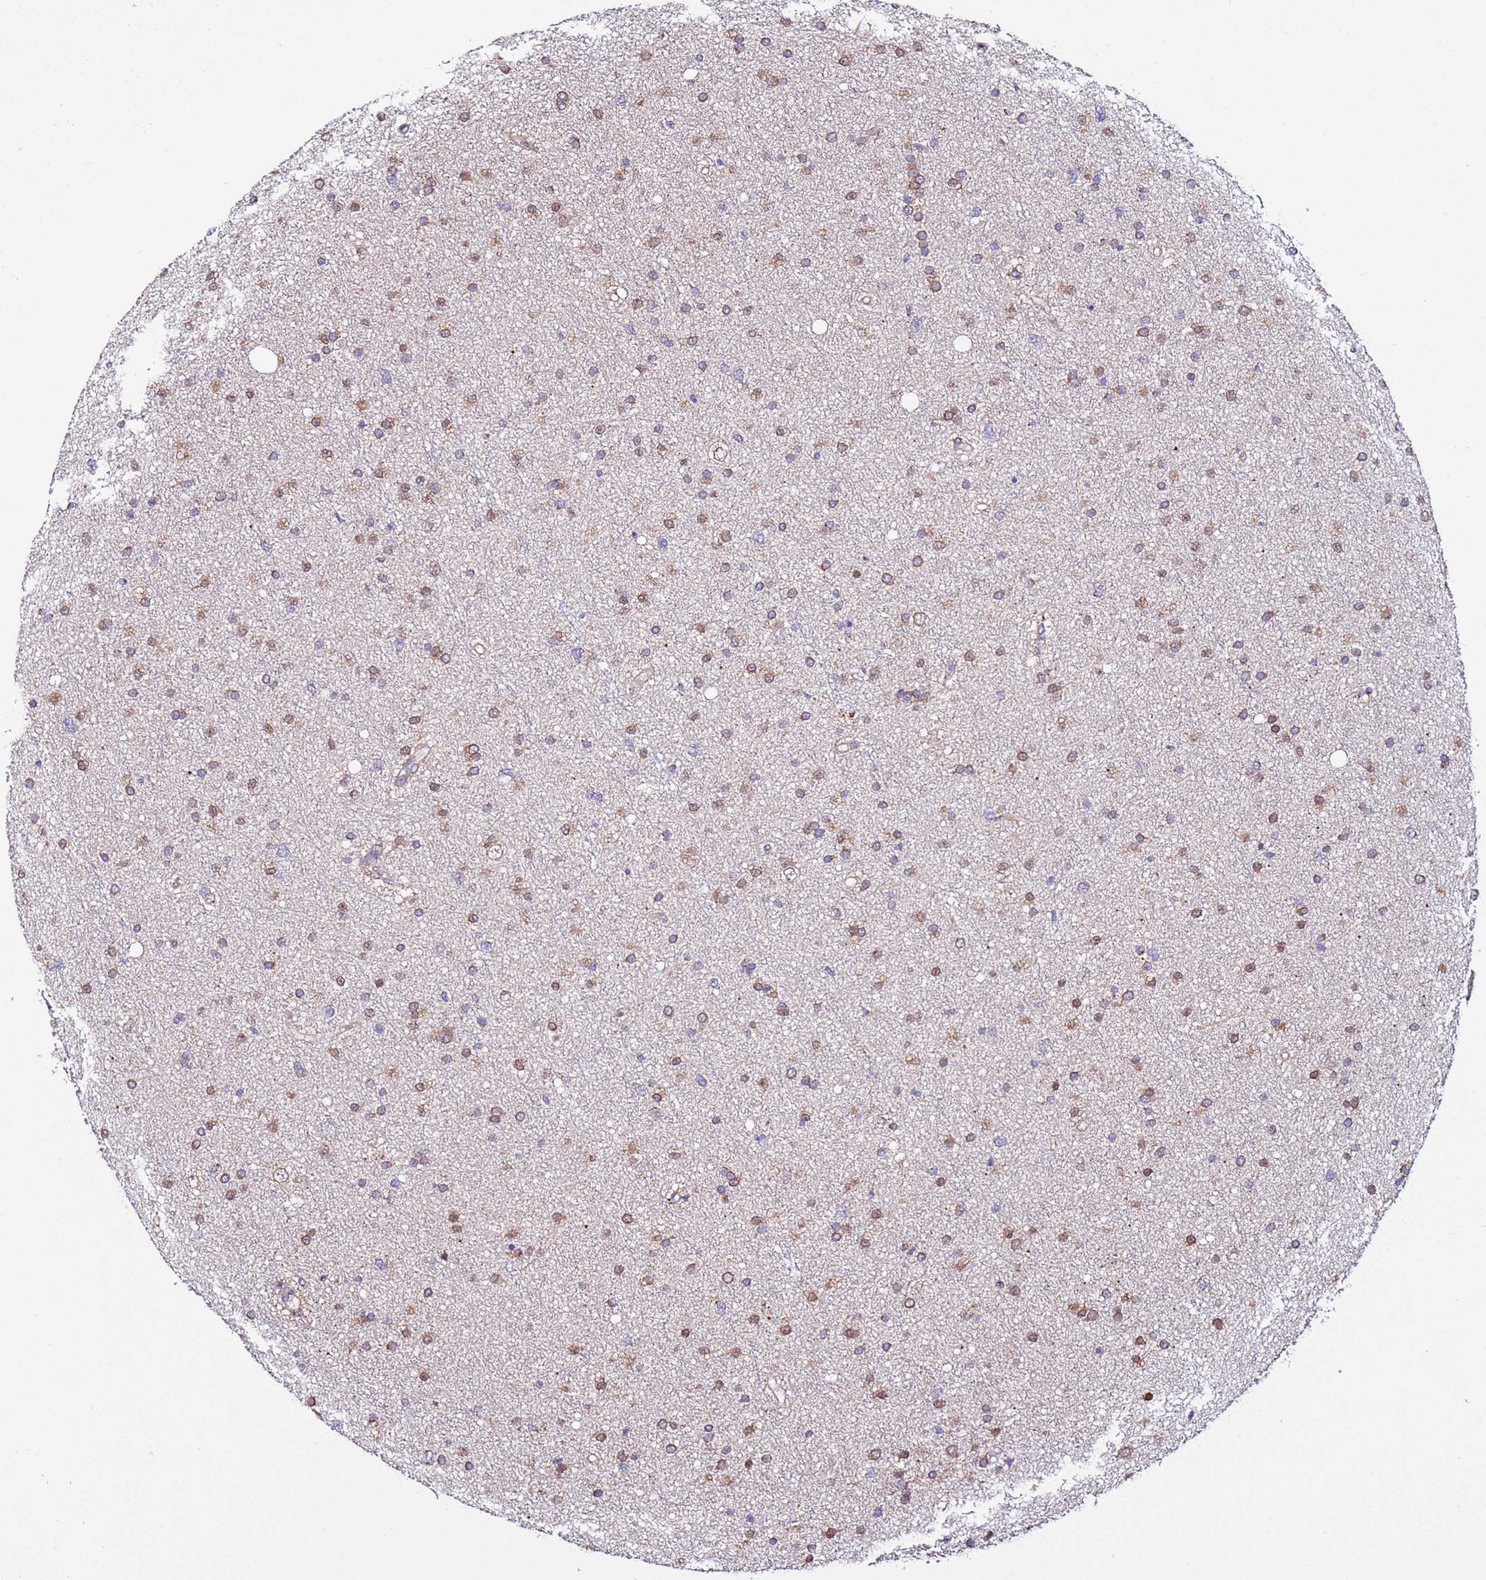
{"staining": {"intensity": "moderate", "quantity": ">75%", "location": "cytoplasmic/membranous"}, "tissue": "glioma", "cell_type": "Tumor cells", "image_type": "cancer", "snomed": [{"axis": "morphology", "description": "Glioma, malignant, Low grade"}, {"axis": "topography", "description": "Cerebral cortex"}], "caption": "Immunohistochemical staining of glioma reveals moderate cytoplasmic/membranous protein staining in approximately >75% of tumor cells.", "gene": "AHI1", "patient": {"sex": "female", "age": 39}}